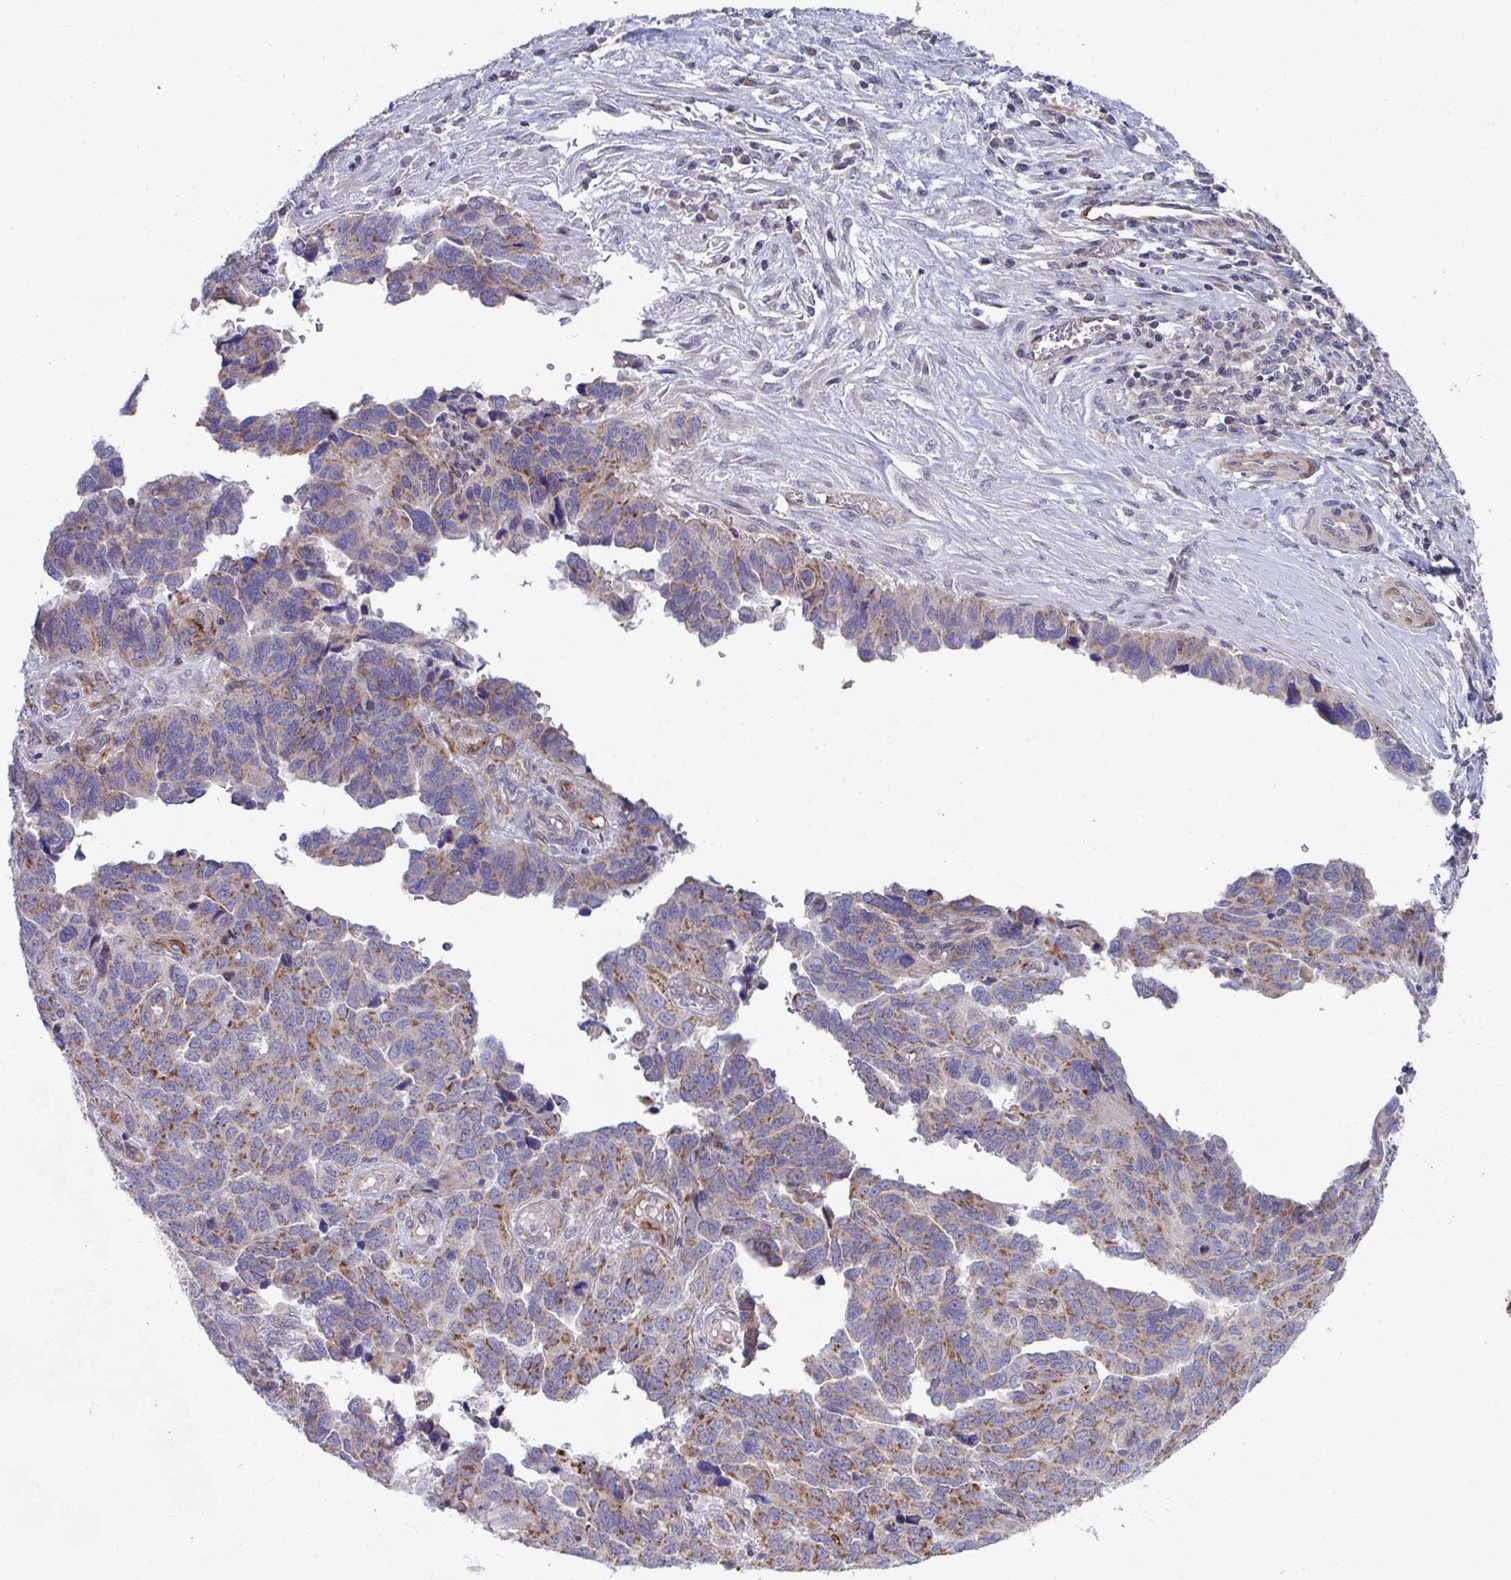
{"staining": {"intensity": "moderate", "quantity": "25%-75%", "location": "cytoplasmic/membranous"}, "tissue": "ovarian cancer", "cell_type": "Tumor cells", "image_type": "cancer", "snomed": [{"axis": "morphology", "description": "Cystadenocarcinoma, serous, NOS"}, {"axis": "topography", "description": "Ovary"}], "caption": "Immunohistochemical staining of serous cystadenocarcinoma (ovarian) displays medium levels of moderate cytoplasmic/membranous expression in approximately 25%-75% of tumor cells.", "gene": "EIF1AD", "patient": {"sex": "female", "age": 64}}